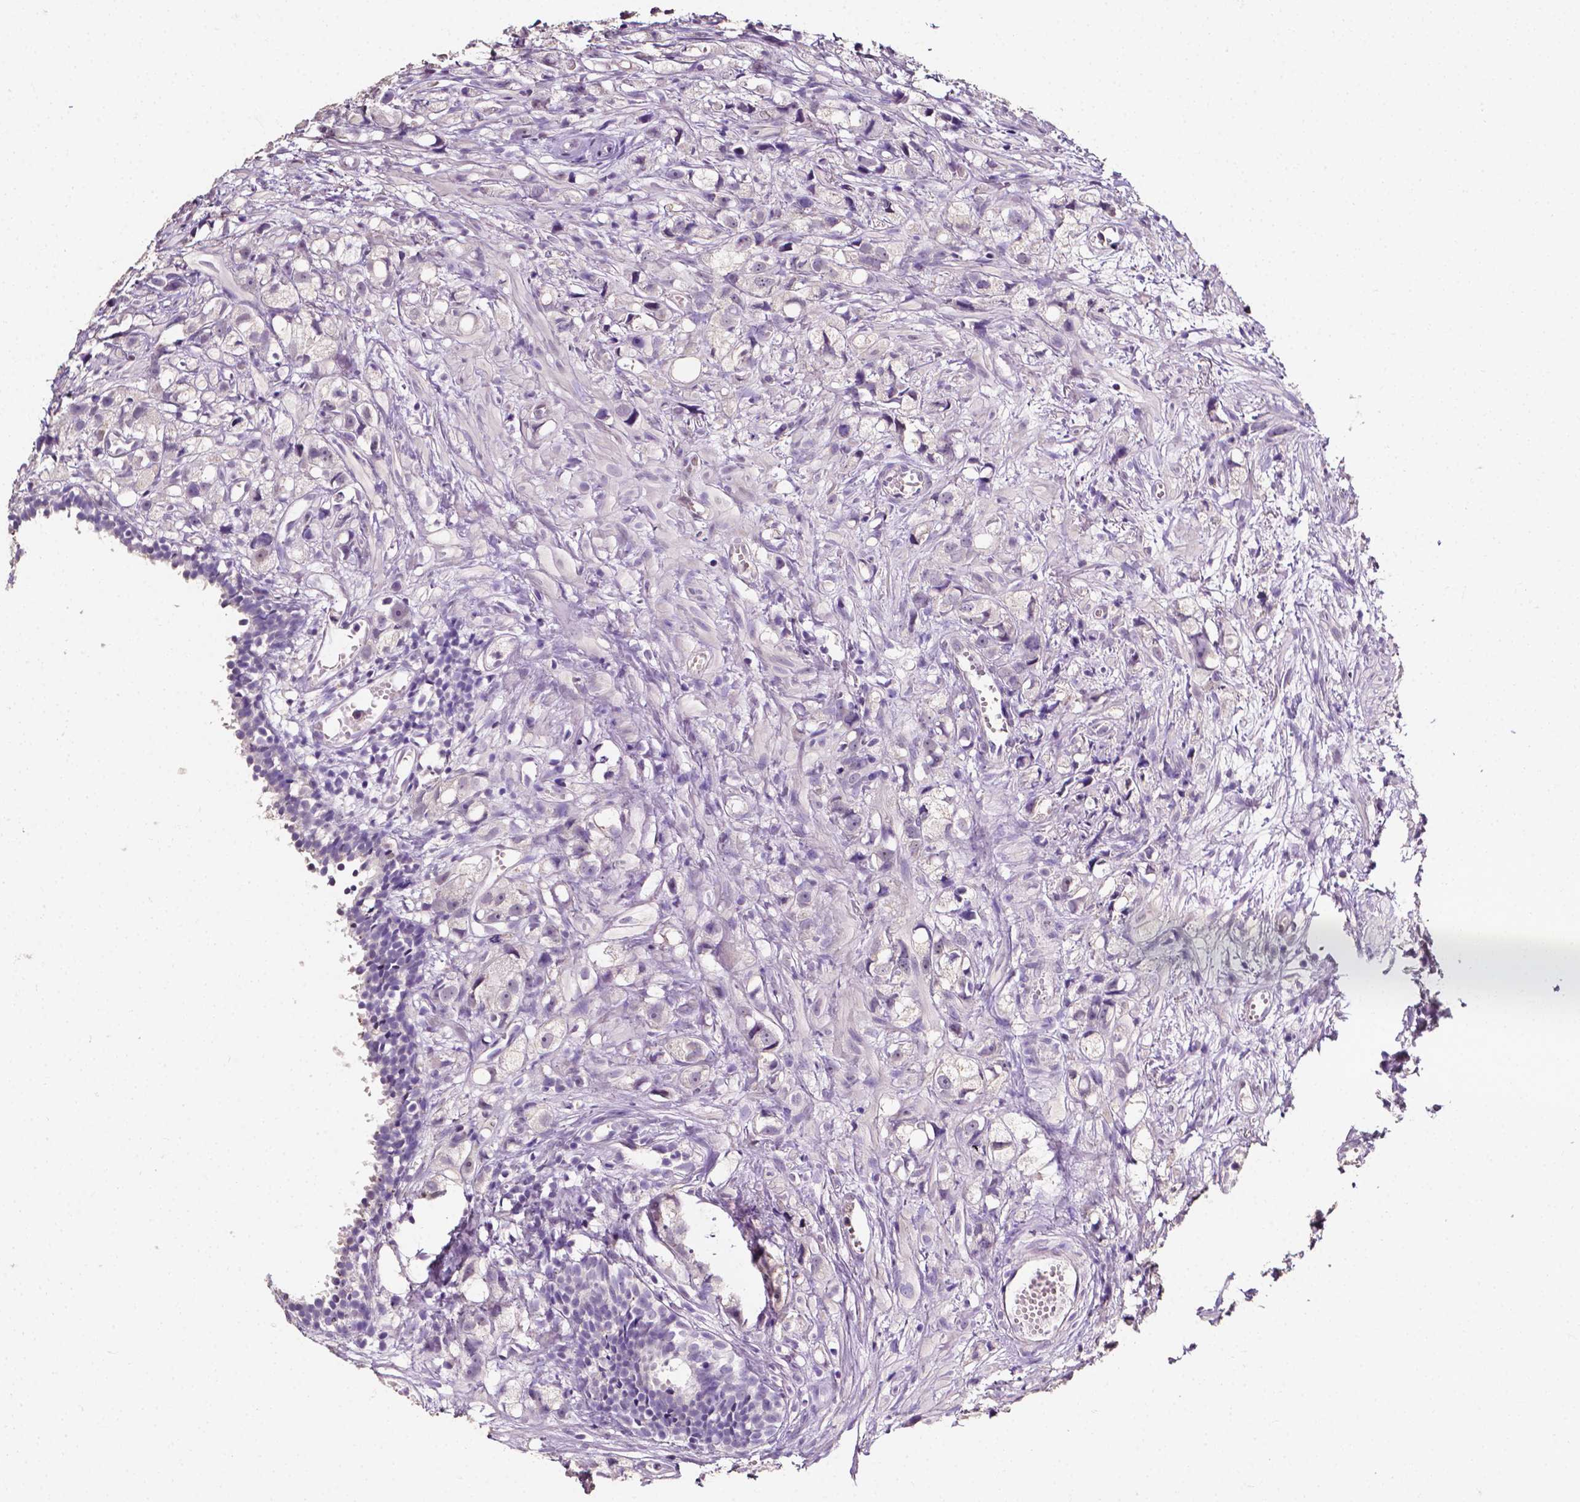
{"staining": {"intensity": "negative", "quantity": "none", "location": "none"}, "tissue": "prostate cancer", "cell_type": "Tumor cells", "image_type": "cancer", "snomed": [{"axis": "morphology", "description": "Adenocarcinoma, High grade"}, {"axis": "topography", "description": "Prostate"}], "caption": "The histopathology image shows no staining of tumor cells in prostate cancer.", "gene": "PSAT1", "patient": {"sex": "male", "age": 75}}